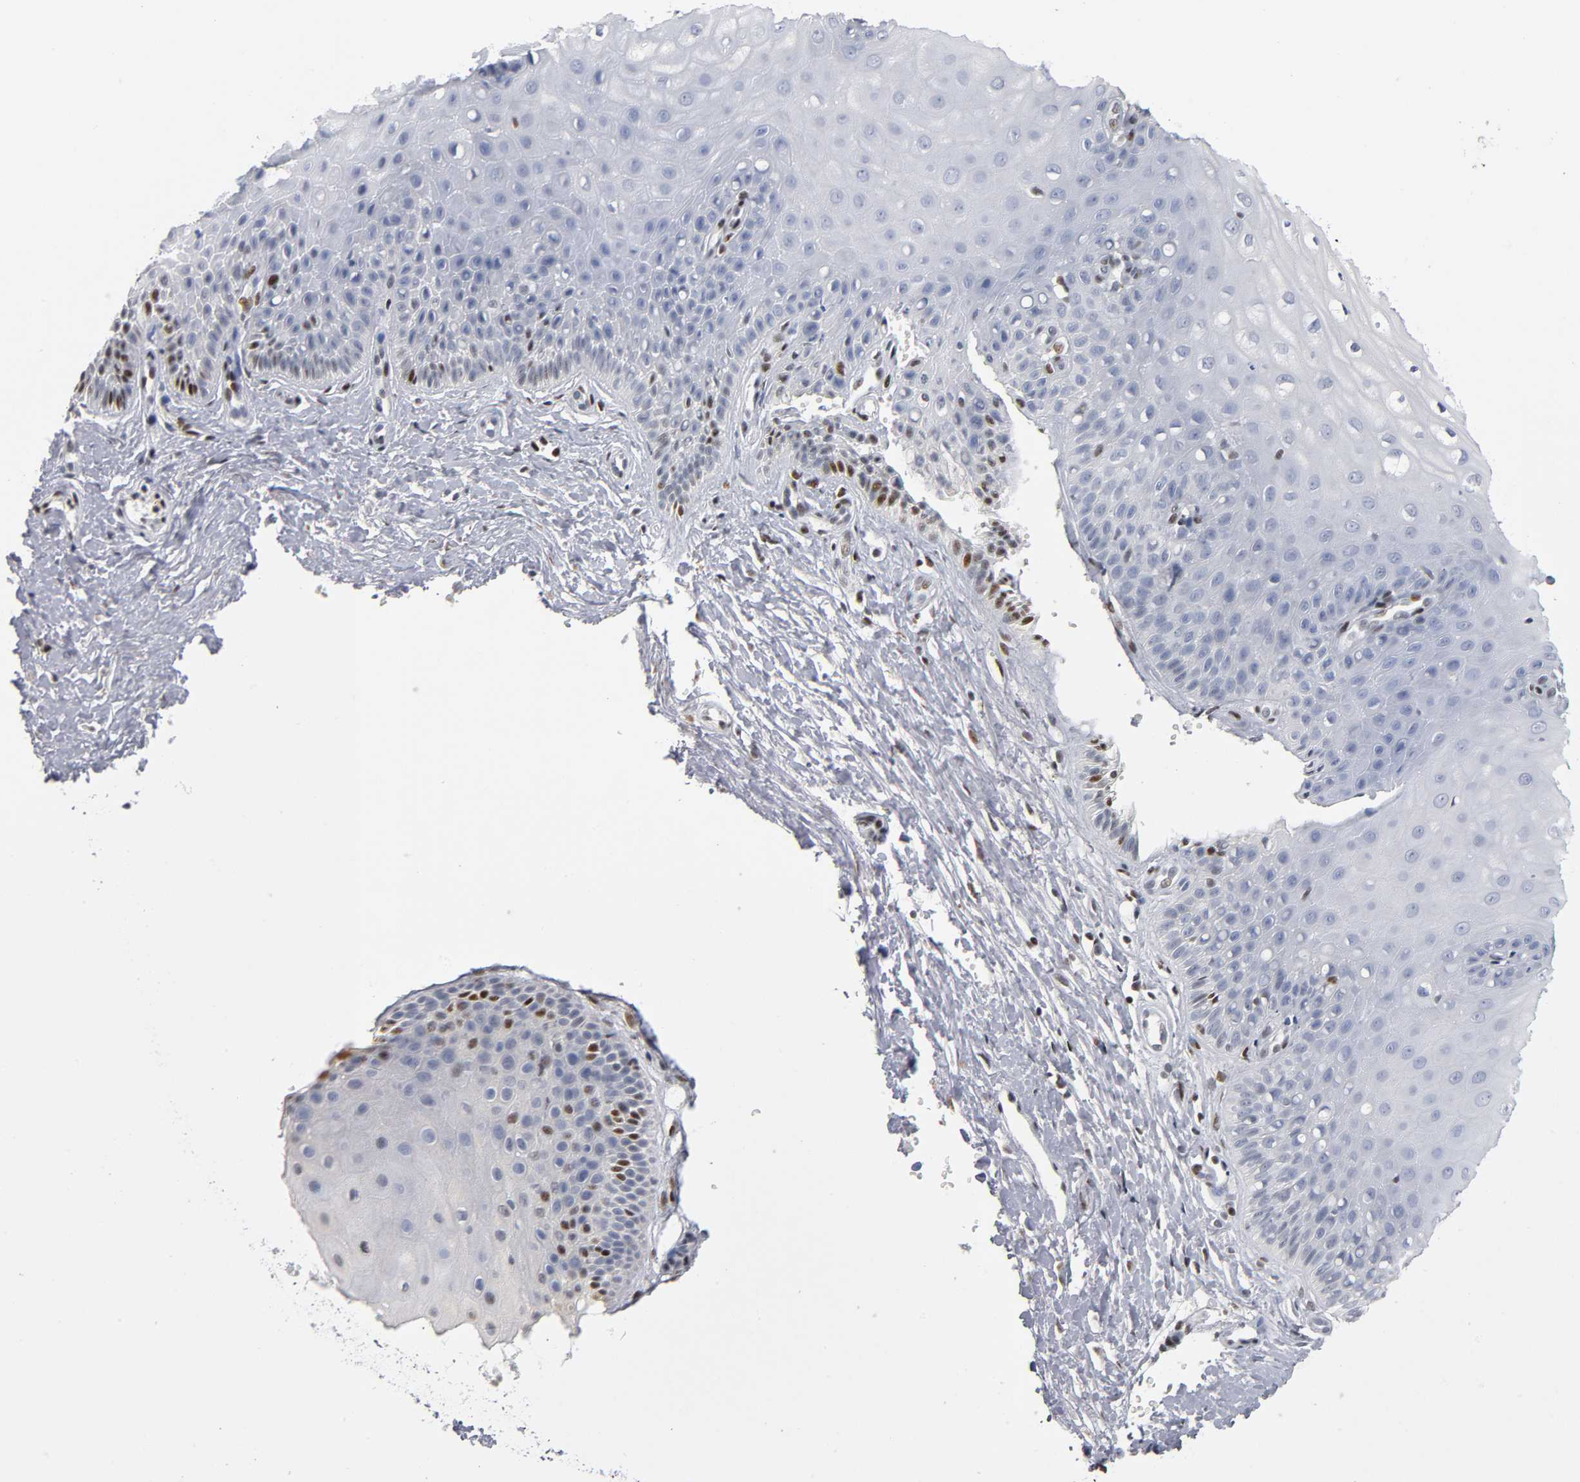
{"staining": {"intensity": "weak", "quantity": "<25%", "location": "nuclear"}, "tissue": "cervix", "cell_type": "Glandular cells", "image_type": "normal", "snomed": [{"axis": "morphology", "description": "Normal tissue, NOS"}, {"axis": "topography", "description": "Cervix"}], "caption": "An image of human cervix is negative for staining in glandular cells.", "gene": "SP3", "patient": {"sex": "female", "age": 55}}